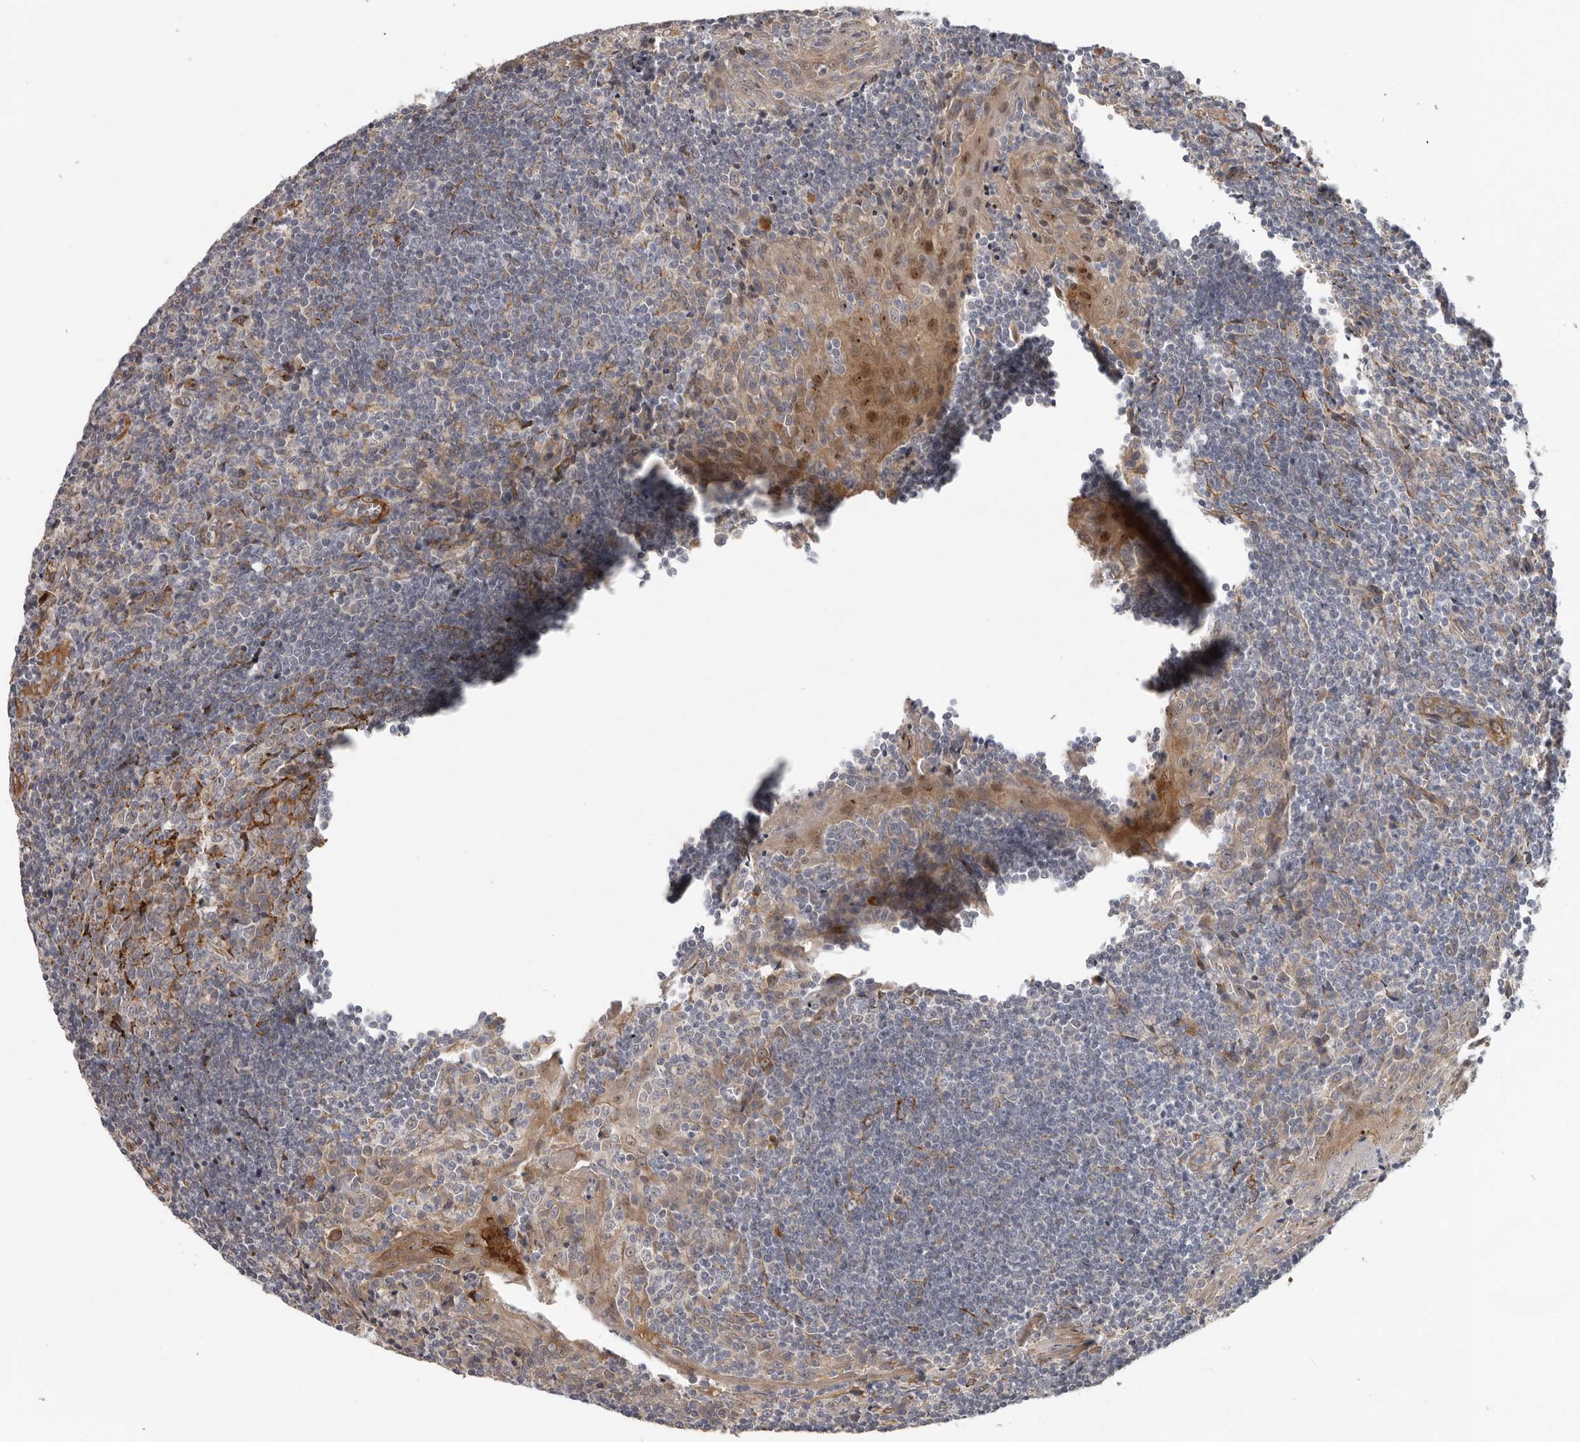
{"staining": {"intensity": "moderate", "quantity": "<25%", "location": "cytoplasmic/membranous"}, "tissue": "tonsil", "cell_type": "Germinal center cells", "image_type": "normal", "snomed": [{"axis": "morphology", "description": "Normal tissue, NOS"}, {"axis": "topography", "description": "Tonsil"}], "caption": "Protein expression by IHC demonstrates moderate cytoplasmic/membranous positivity in about <25% of germinal center cells in unremarkable tonsil.", "gene": "MTF1", "patient": {"sex": "male", "age": 27}}